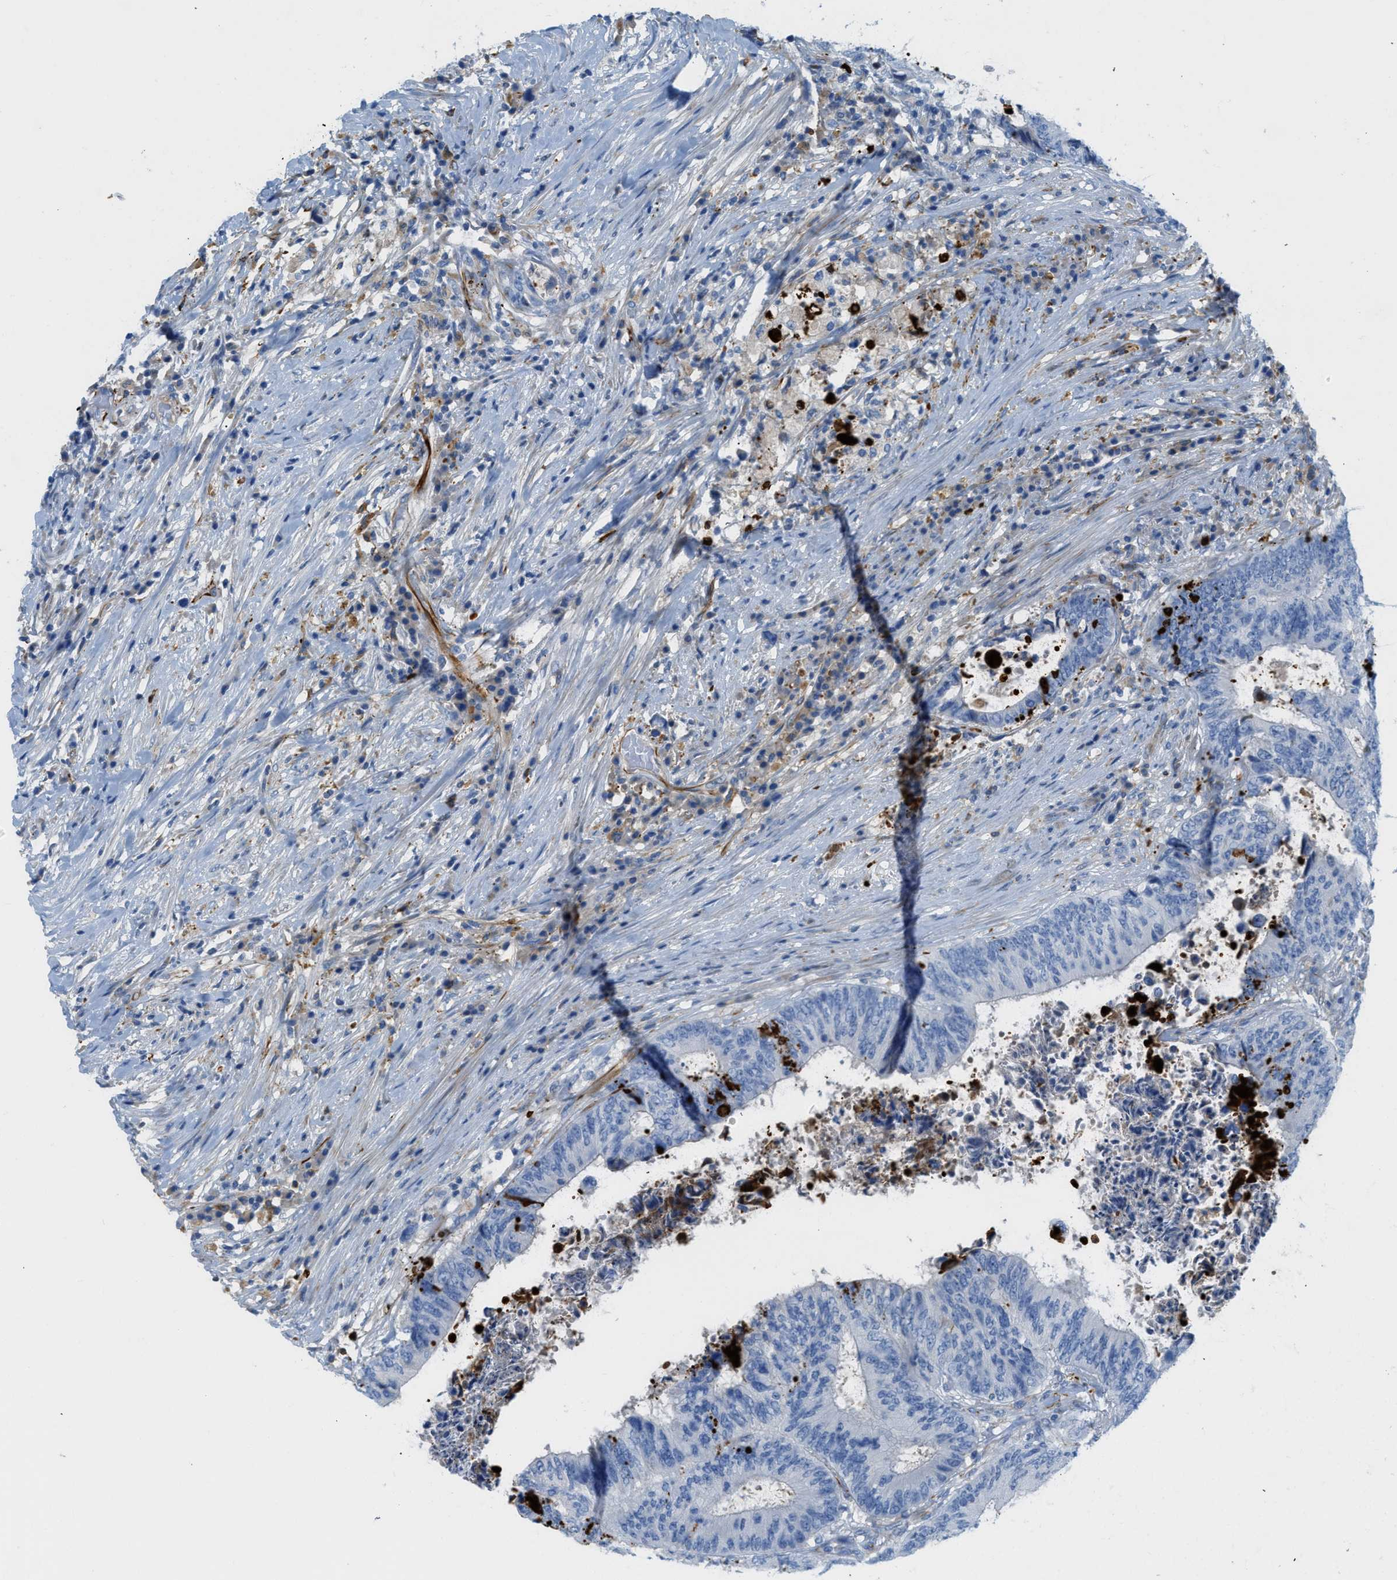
{"staining": {"intensity": "negative", "quantity": "none", "location": "none"}, "tissue": "colorectal cancer", "cell_type": "Tumor cells", "image_type": "cancer", "snomed": [{"axis": "morphology", "description": "Adenocarcinoma, NOS"}, {"axis": "topography", "description": "Rectum"}], "caption": "Immunohistochemical staining of colorectal cancer demonstrates no significant expression in tumor cells.", "gene": "XCR1", "patient": {"sex": "male", "age": 72}}